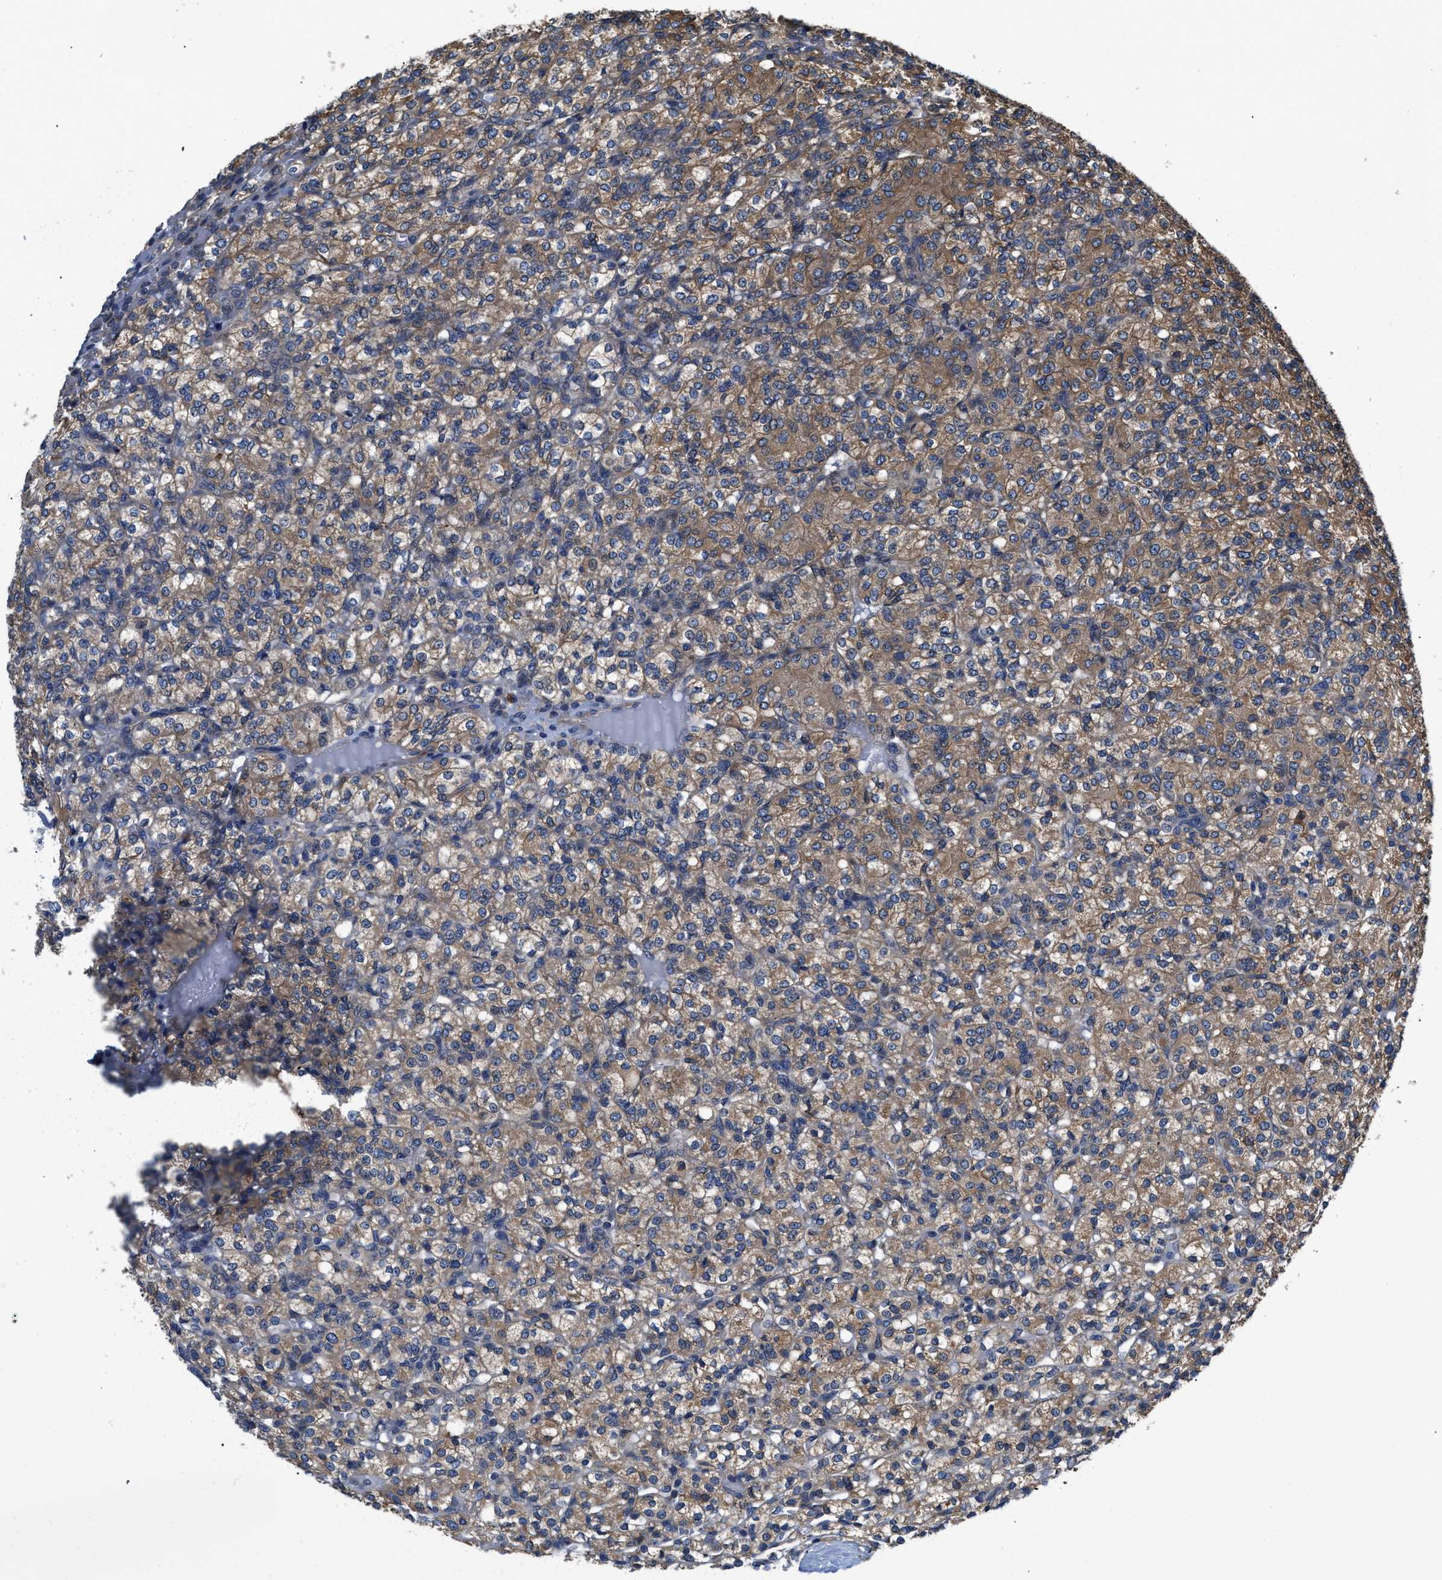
{"staining": {"intensity": "moderate", "quantity": ">75%", "location": "cytoplasmic/membranous"}, "tissue": "renal cancer", "cell_type": "Tumor cells", "image_type": "cancer", "snomed": [{"axis": "morphology", "description": "Adenocarcinoma, NOS"}, {"axis": "topography", "description": "Kidney"}], "caption": "The immunohistochemical stain labels moderate cytoplasmic/membranous positivity in tumor cells of renal adenocarcinoma tissue.", "gene": "CEP128", "patient": {"sex": "male", "age": 77}}